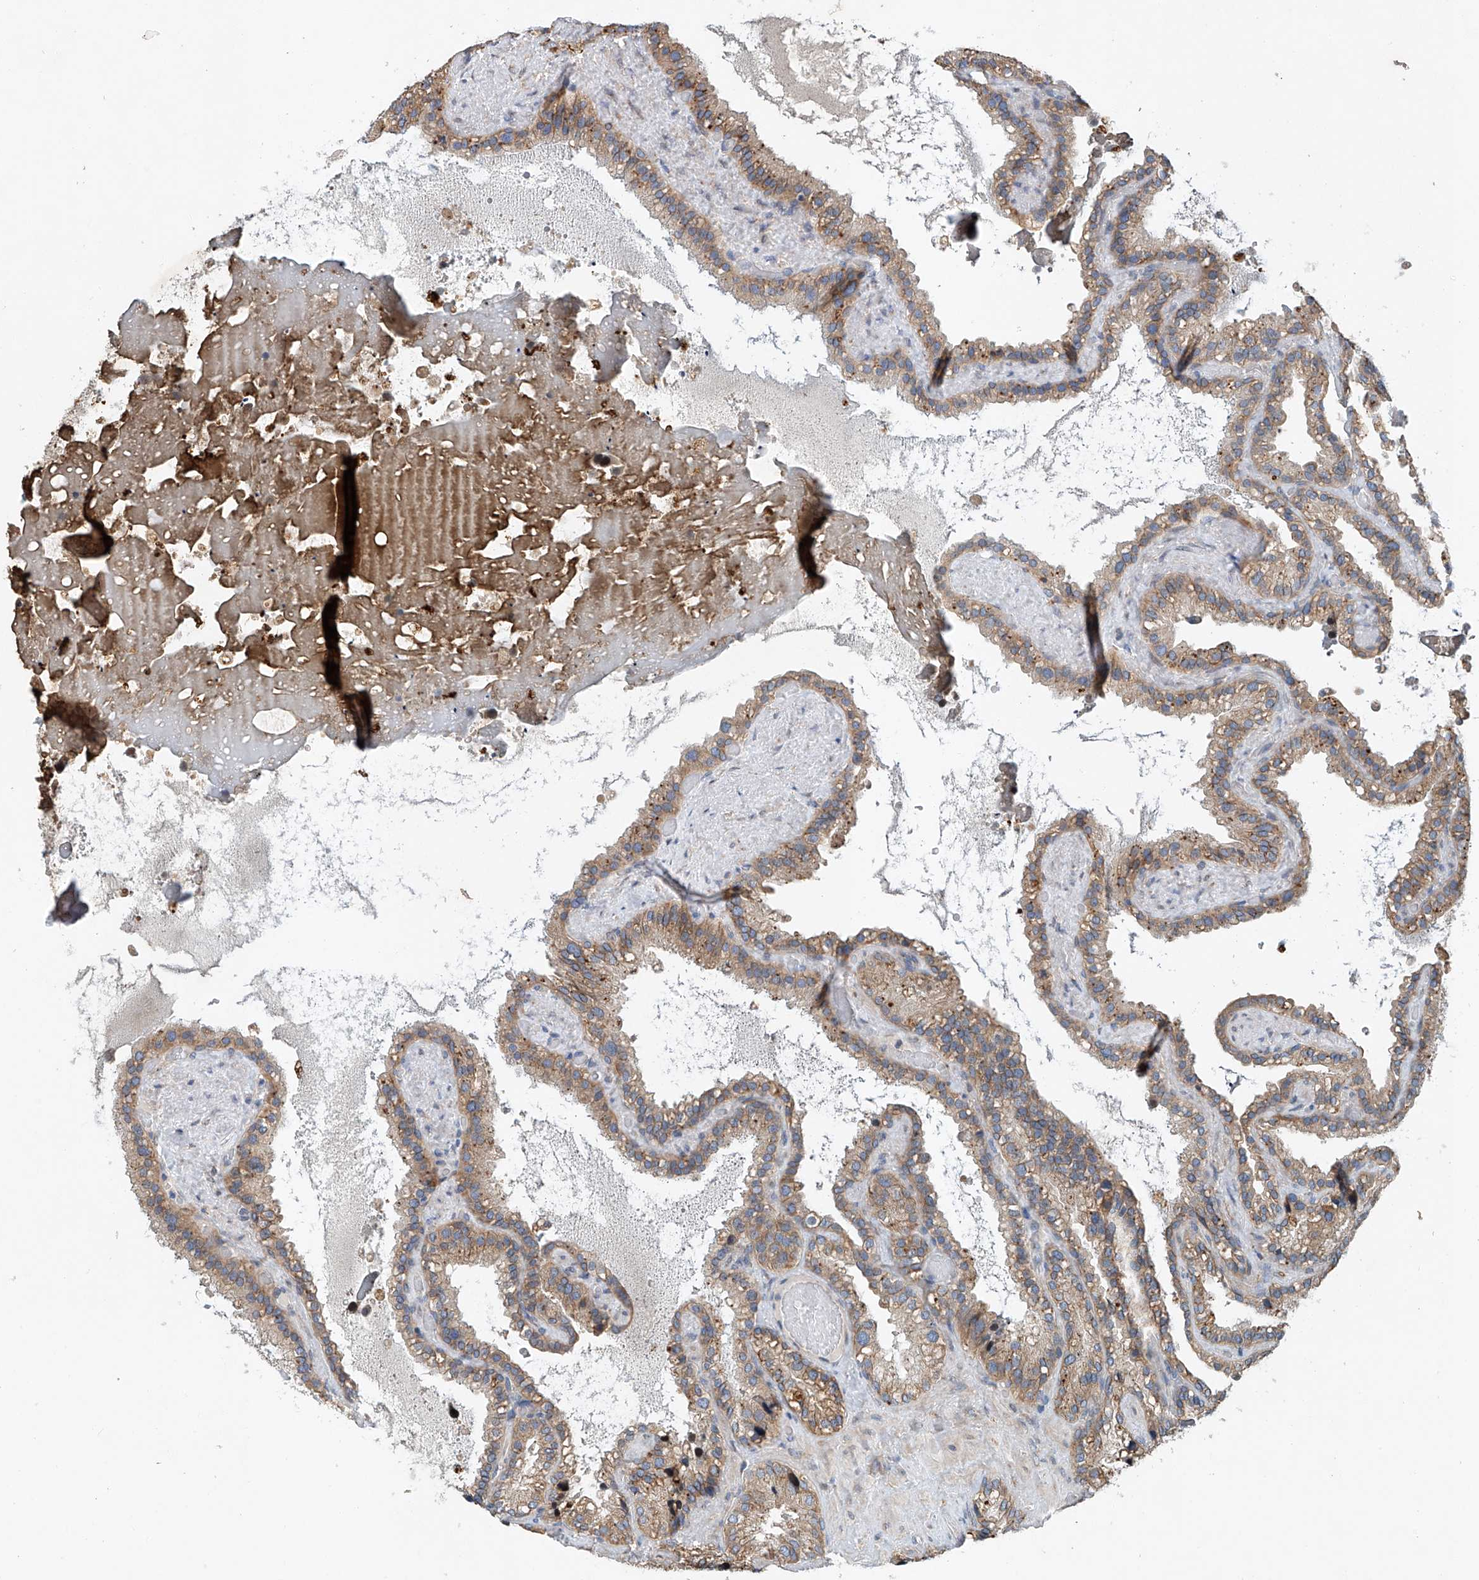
{"staining": {"intensity": "moderate", "quantity": "25%-75%", "location": "cytoplasmic/membranous"}, "tissue": "seminal vesicle", "cell_type": "Glandular cells", "image_type": "normal", "snomed": [{"axis": "morphology", "description": "Normal tissue, NOS"}, {"axis": "topography", "description": "Prostate"}, {"axis": "topography", "description": "Seminal veicle"}], "caption": "Glandular cells demonstrate medium levels of moderate cytoplasmic/membranous expression in about 25%-75% of cells in benign human seminal vesicle.", "gene": "CEP85L", "patient": {"sex": "male", "age": 68}}